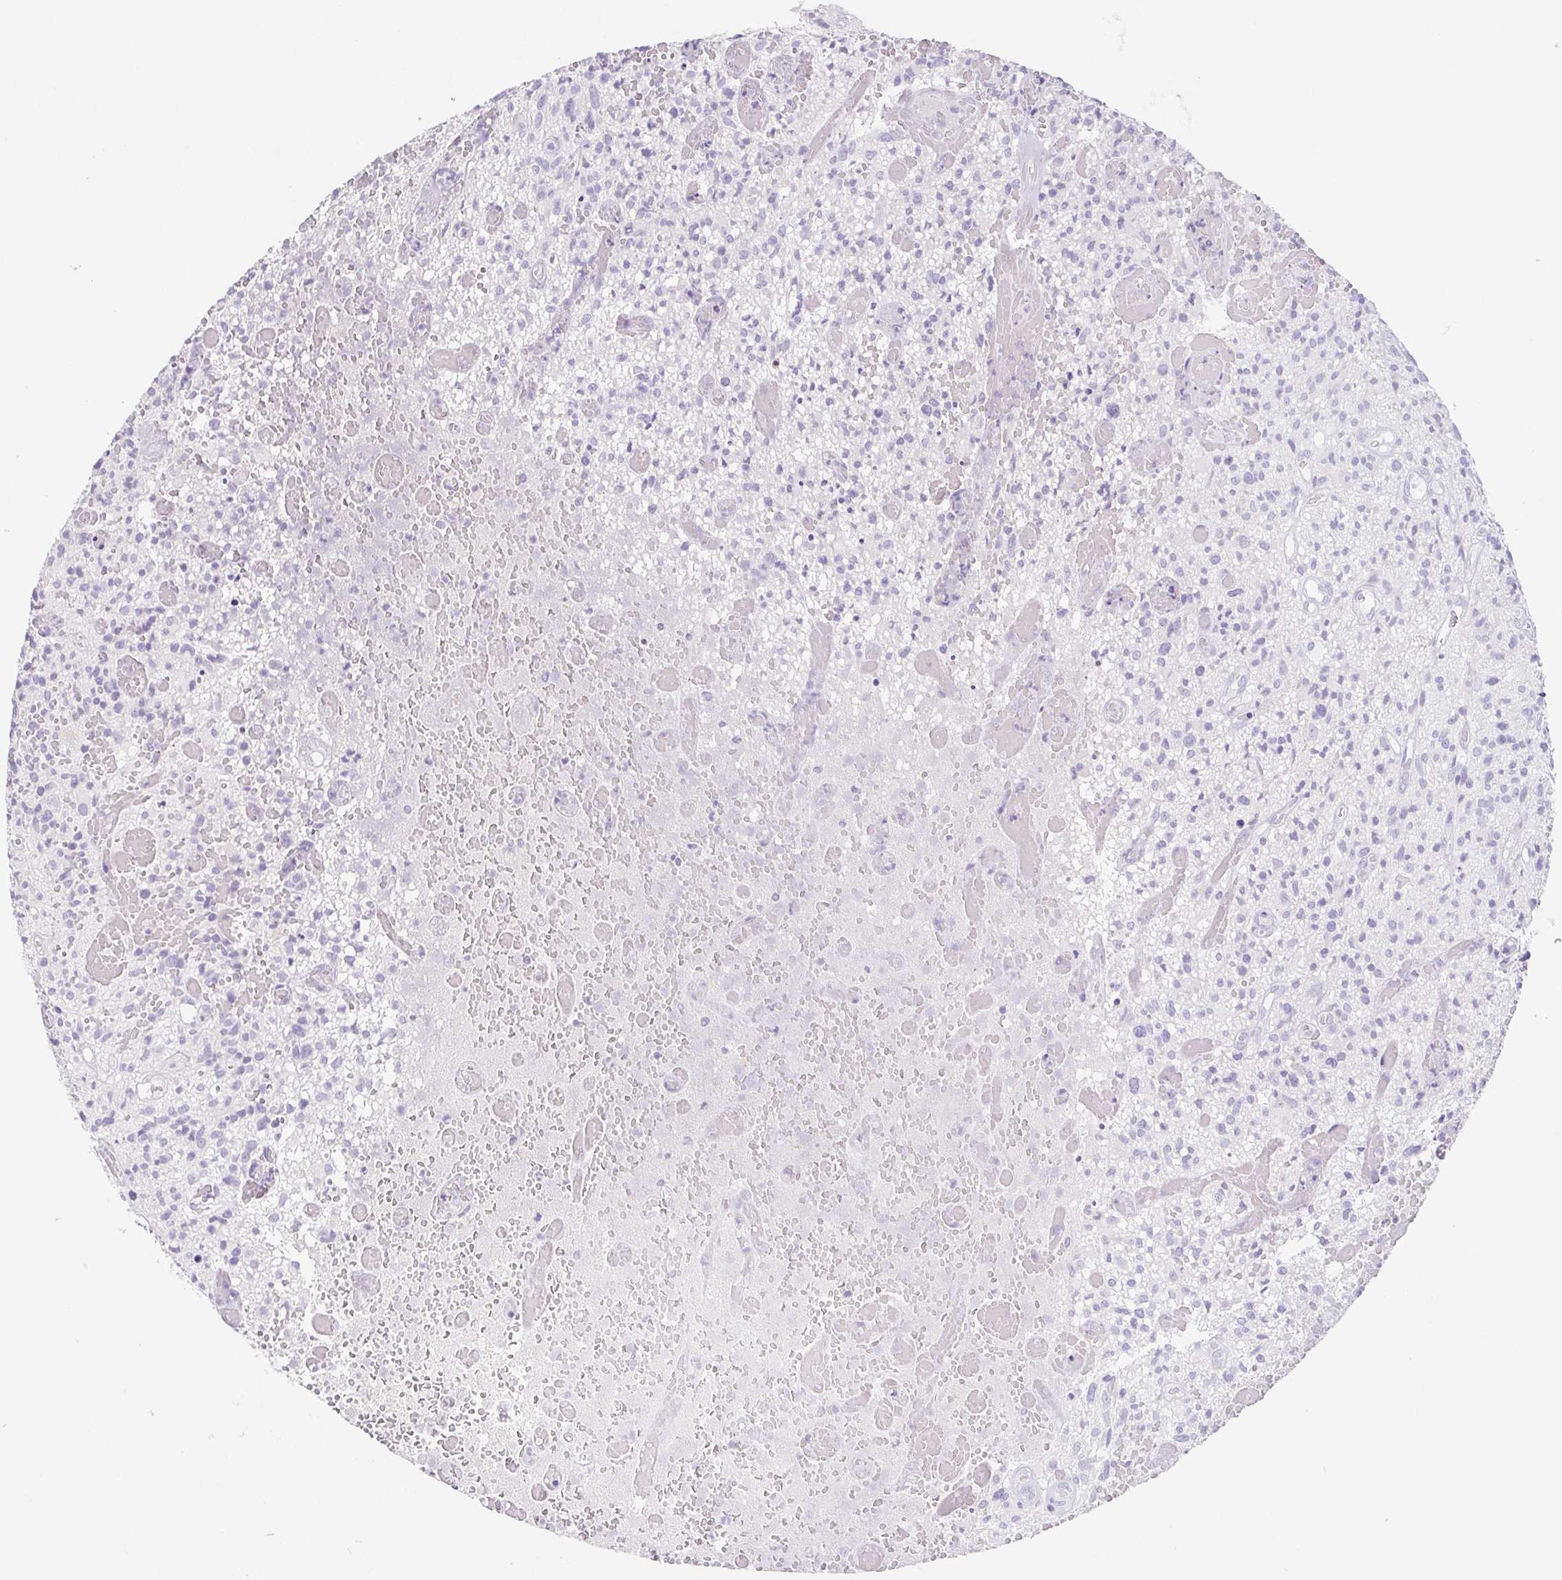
{"staining": {"intensity": "negative", "quantity": "none", "location": "none"}, "tissue": "glioma", "cell_type": "Tumor cells", "image_type": "cancer", "snomed": [{"axis": "morphology", "description": "Glioma, malignant, High grade"}, {"axis": "topography", "description": "Brain"}], "caption": "The histopathology image reveals no staining of tumor cells in malignant glioma (high-grade). Brightfield microscopy of immunohistochemistry (IHC) stained with DAB (3,3'-diaminobenzidine) (brown) and hematoxylin (blue), captured at high magnification.", "gene": "HDGFL1", "patient": {"sex": "male", "age": 75}}